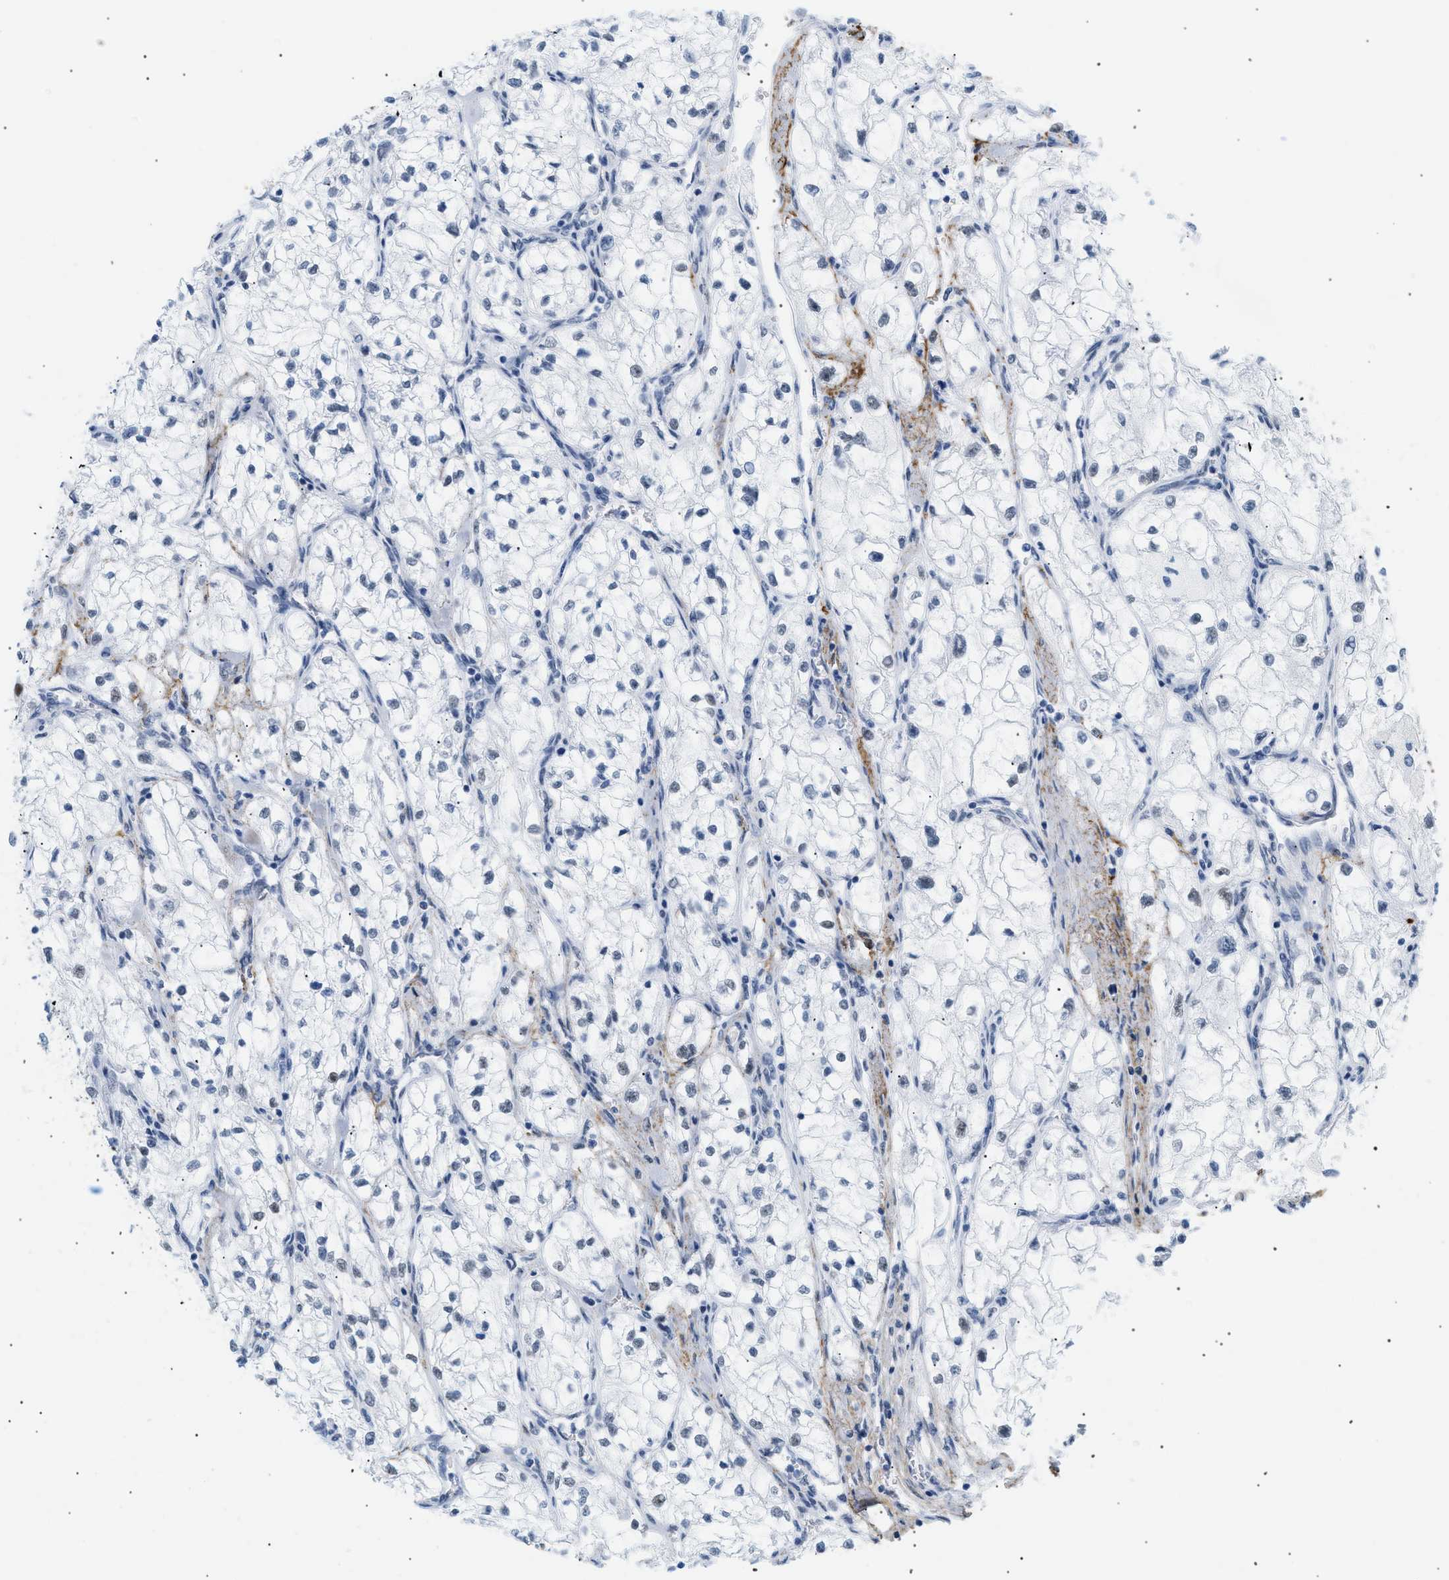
{"staining": {"intensity": "negative", "quantity": "none", "location": "none"}, "tissue": "renal cancer", "cell_type": "Tumor cells", "image_type": "cancer", "snomed": [{"axis": "morphology", "description": "Adenocarcinoma, NOS"}, {"axis": "topography", "description": "Kidney"}], "caption": "A high-resolution micrograph shows immunohistochemistry (IHC) staining of renal cancer (adenocarcinoma), which displays no significant expression in tumor cells.", "gene": "ELN", "patient": {"sex": "female", "age": 70}}